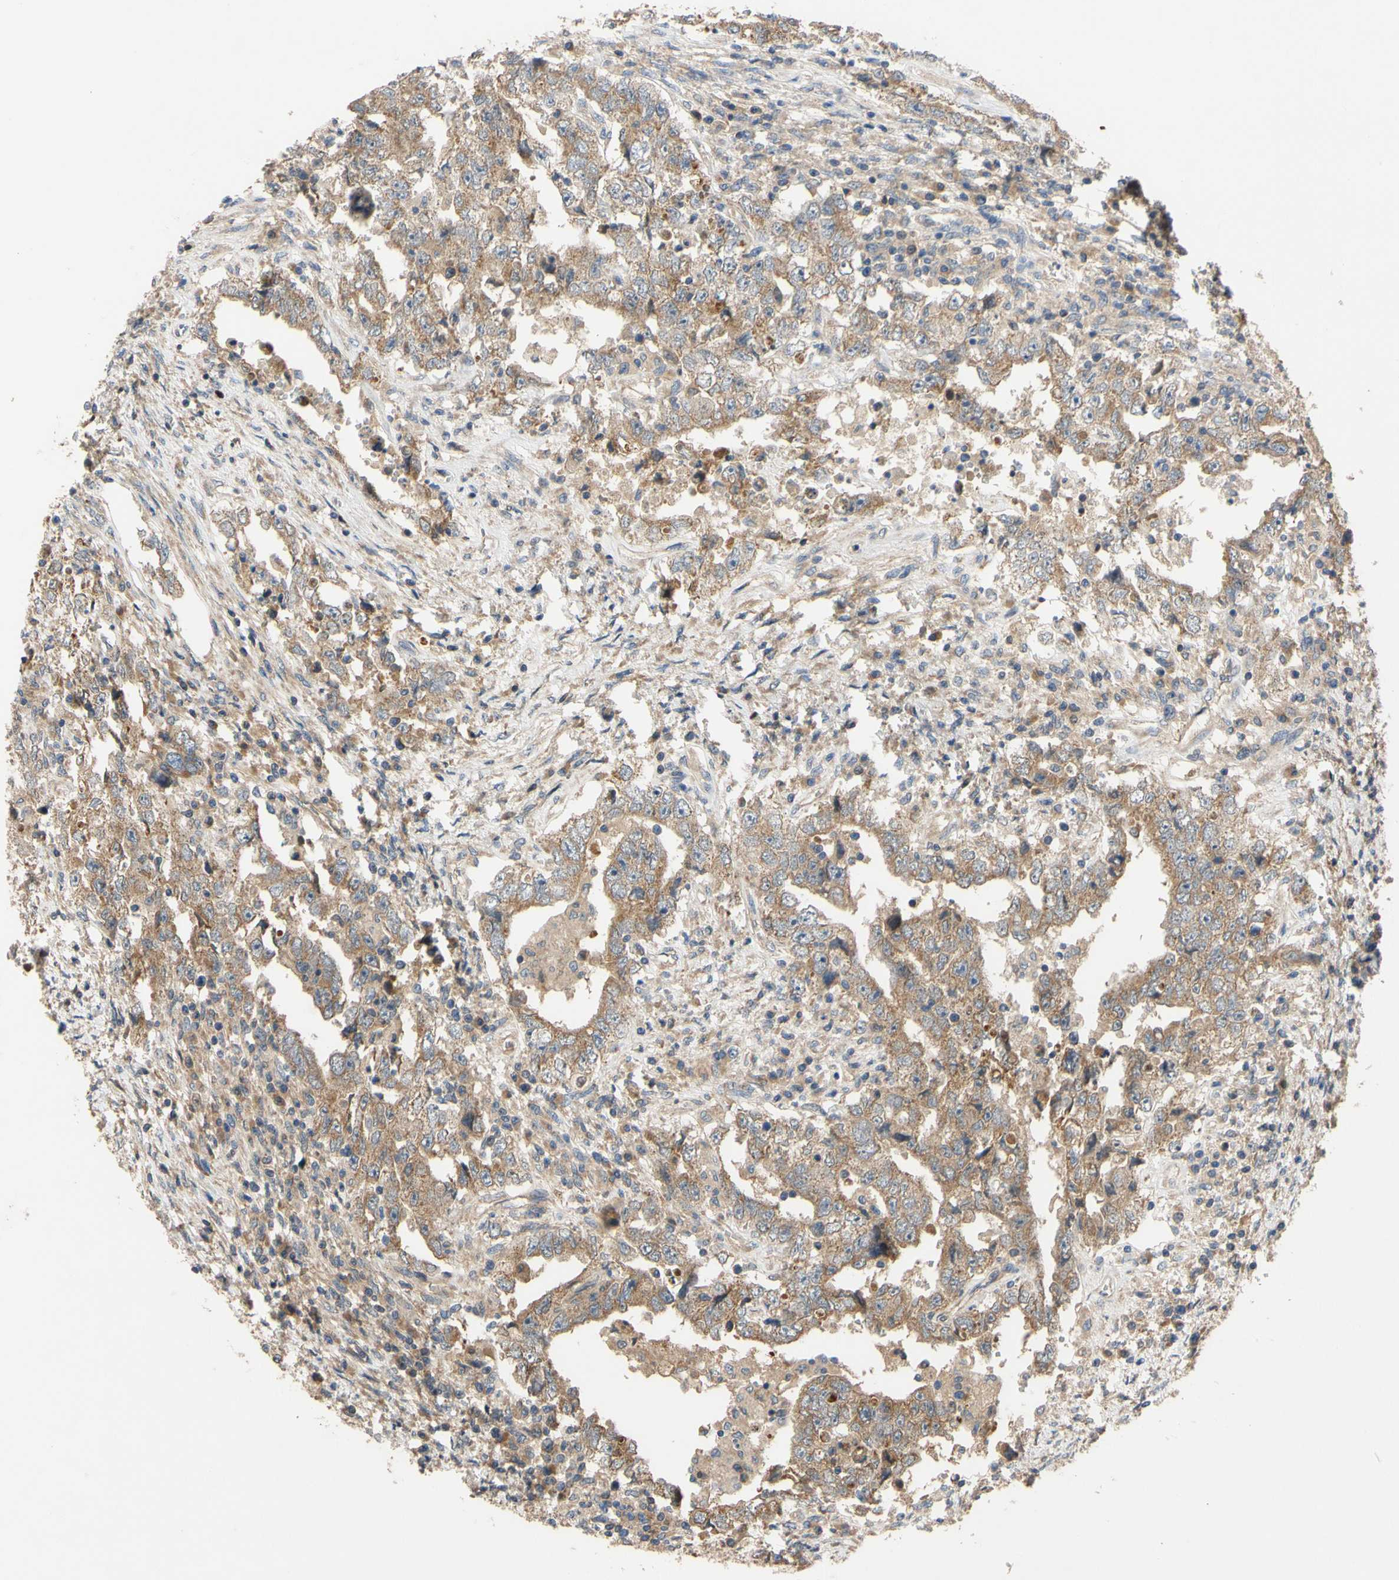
{"staining": {"intensity": "moderate", "quantity": ">75%", "location": "cytoplasmic/membranous"}, "tissue": "testis cancer", "cell_type": "Tumor cells", "image_type": "cancer", "snomed": [{"axis": "morphology", "description": "Carcinoma, Embryonal, NOS"}, {"axis": "topography", "description": "Testis"}], "caption": "Human testis embryonal carcinoma stained for a protein (brown) shows moderate cytoplasmic/membranous positive positivity in approximately >75% of tumor cells.", "gene": "MBTPS2", "patient": {"sex": "male", "age": 26}}